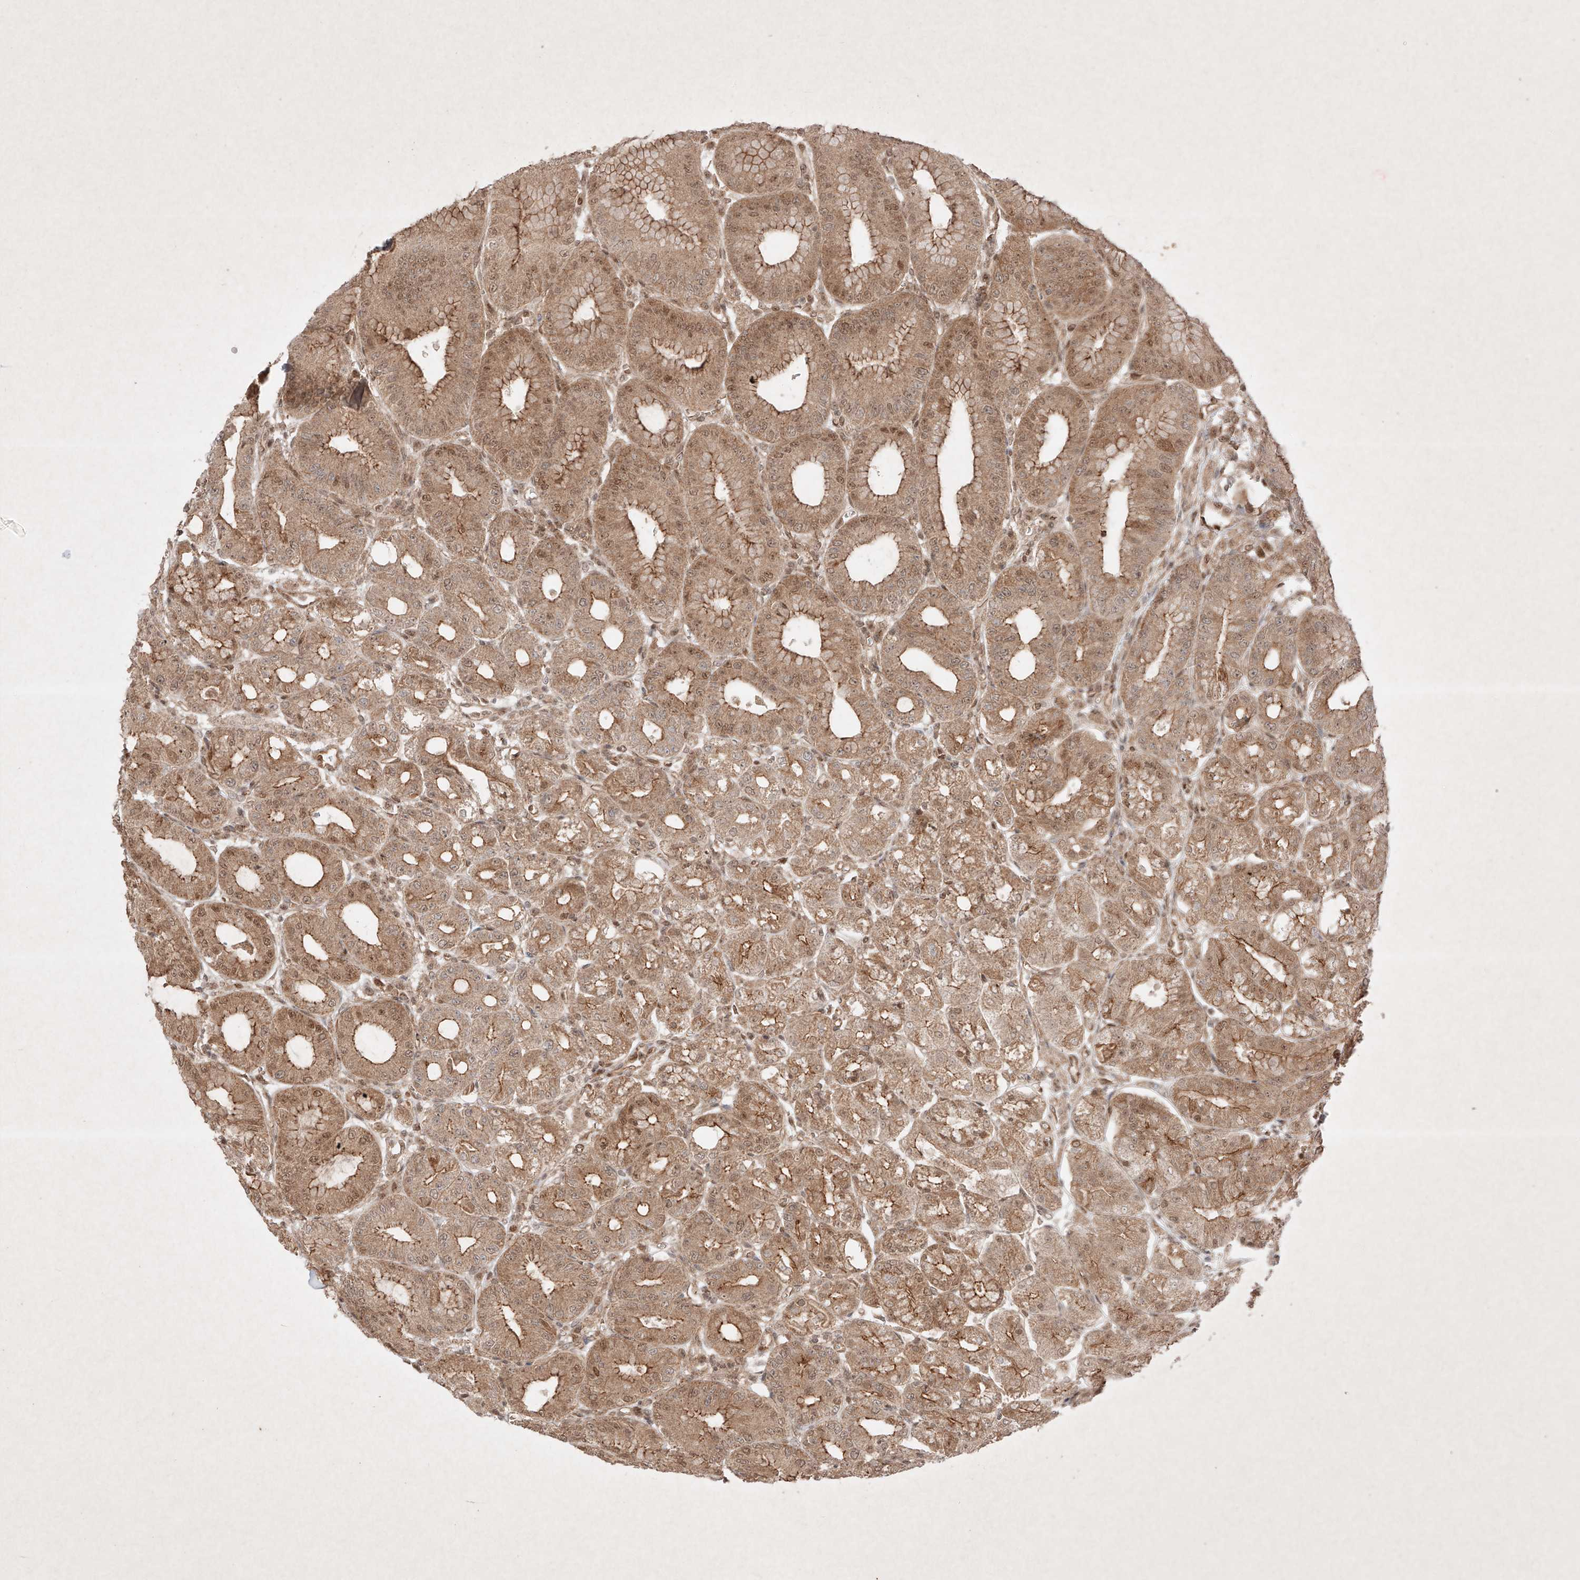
{"staining": {"intensity": "moderate", "quantity": ">75%", "location": "cytoplasmic/membranous,nuclear"}, "tissue": "stomach", "cell_type": "Glandular cells", "image_type": "normal", "snomed": [{"axis": "morphology", "description": "Normal tissue, NOS"}, {"axis": "topography", "description": "Stomach, lower"}], "caption": "About >75% of glandular cells in benign human stomach exhibit moderate cytoplasmic/membranous,nuclear protein expression as visualized by brown immunohistochemical staining.", "gene": "RNF31", "patient": {"sex": "male", "age": 71}}